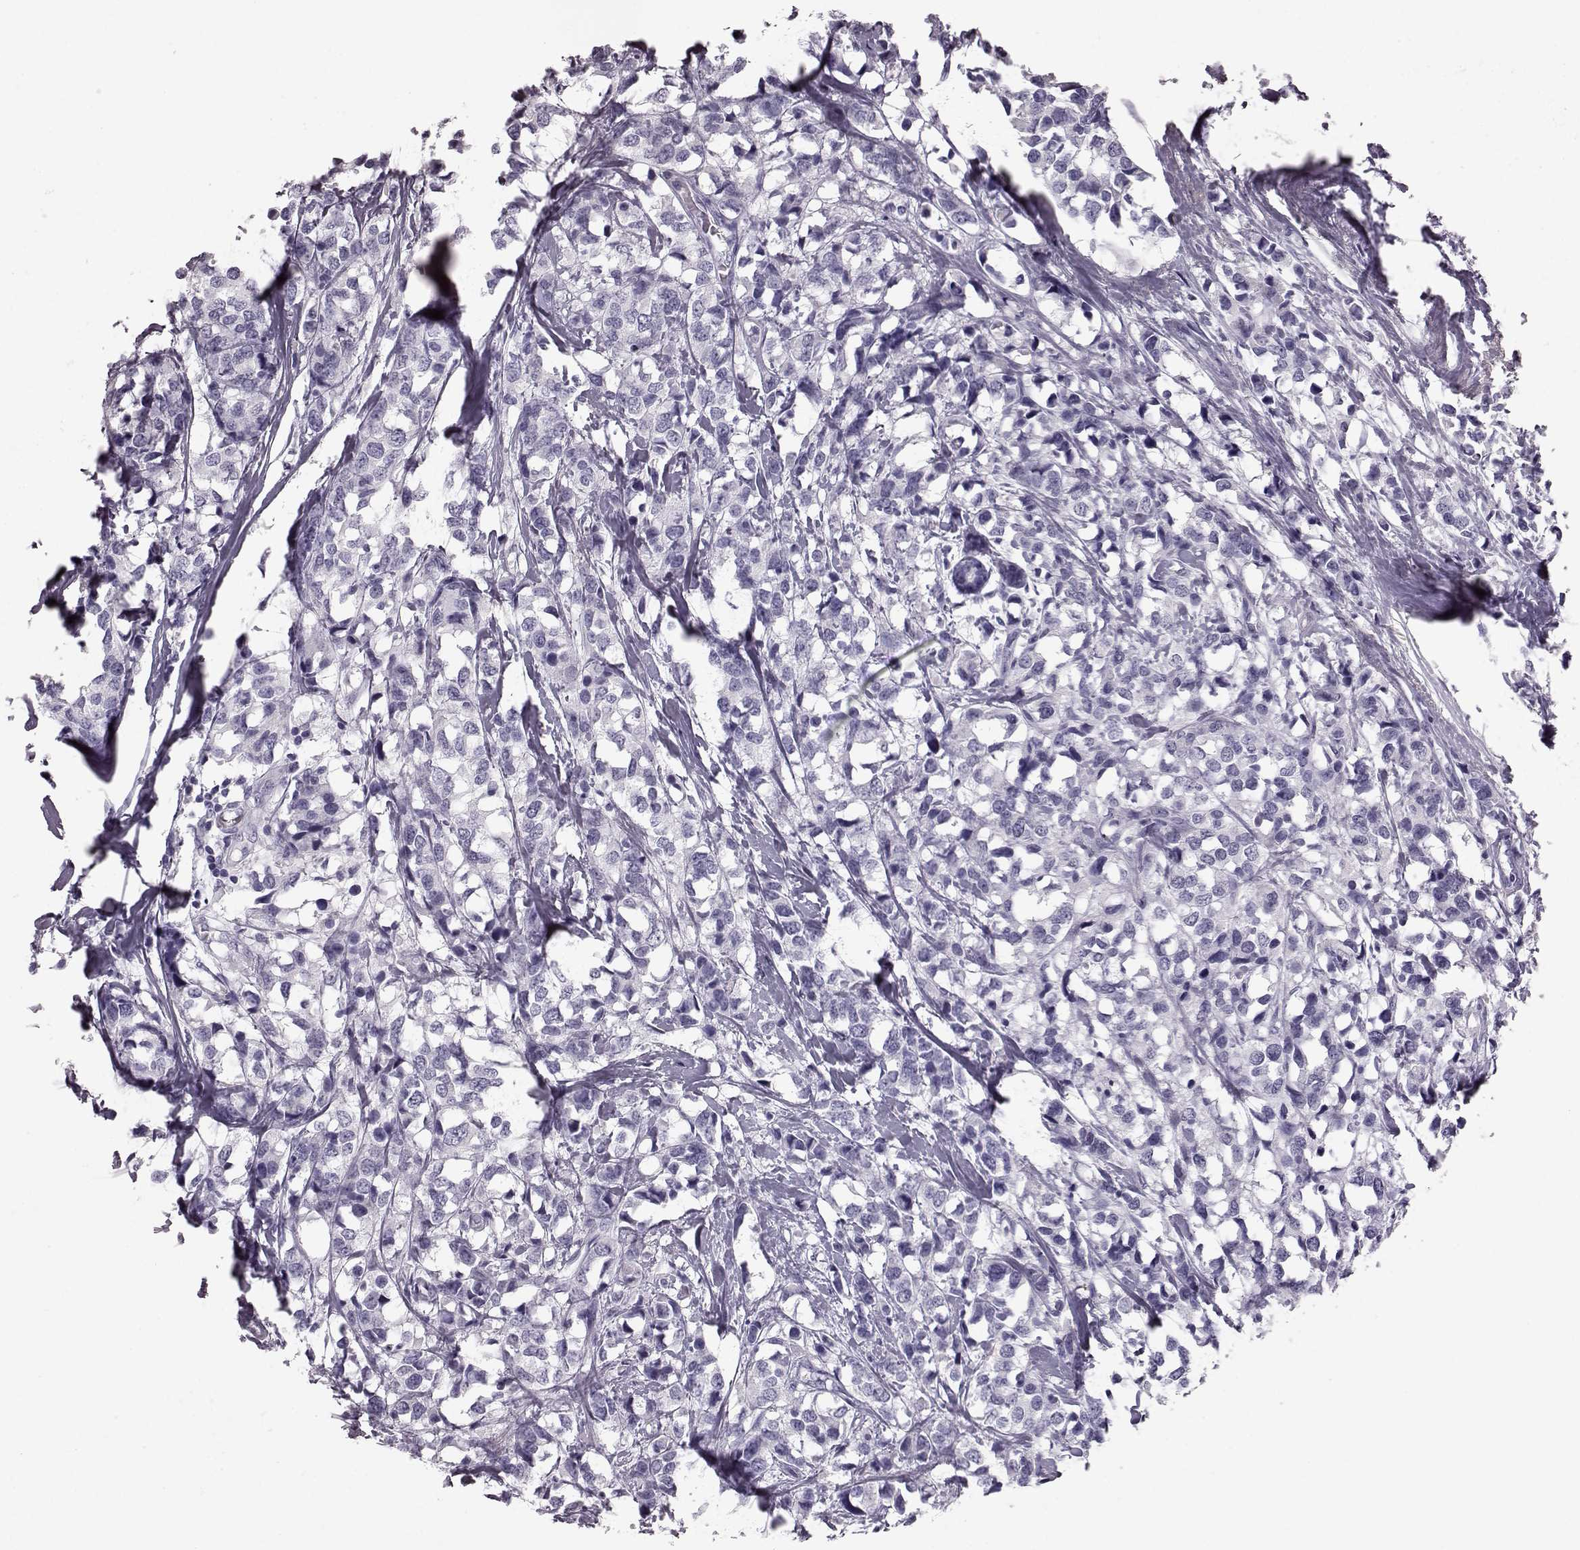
{"staining": {"intensity": "negative", "quantity": "none", "location": "none"}, "tissue": "breast cancer", "cell_type": "Tumor cells", "image_type": "cancer", "snomed": [{"axis": "morphology", "description": "Lobular carcinoma"}, {"axis": "topography", "description": "Breast"}], "caption": "Immunohistochemistry histopathology image of lobular carcinoma (breast) stained for a protein (brown), which reveals no positivity in tumor cells. (Stains: DAB IHC with hematoxylin counter stain, Microscopy: brightfield microscopy at high magnification).", "gene": "TCHHL1", "patient": {"sex": "female", "age": 59}}